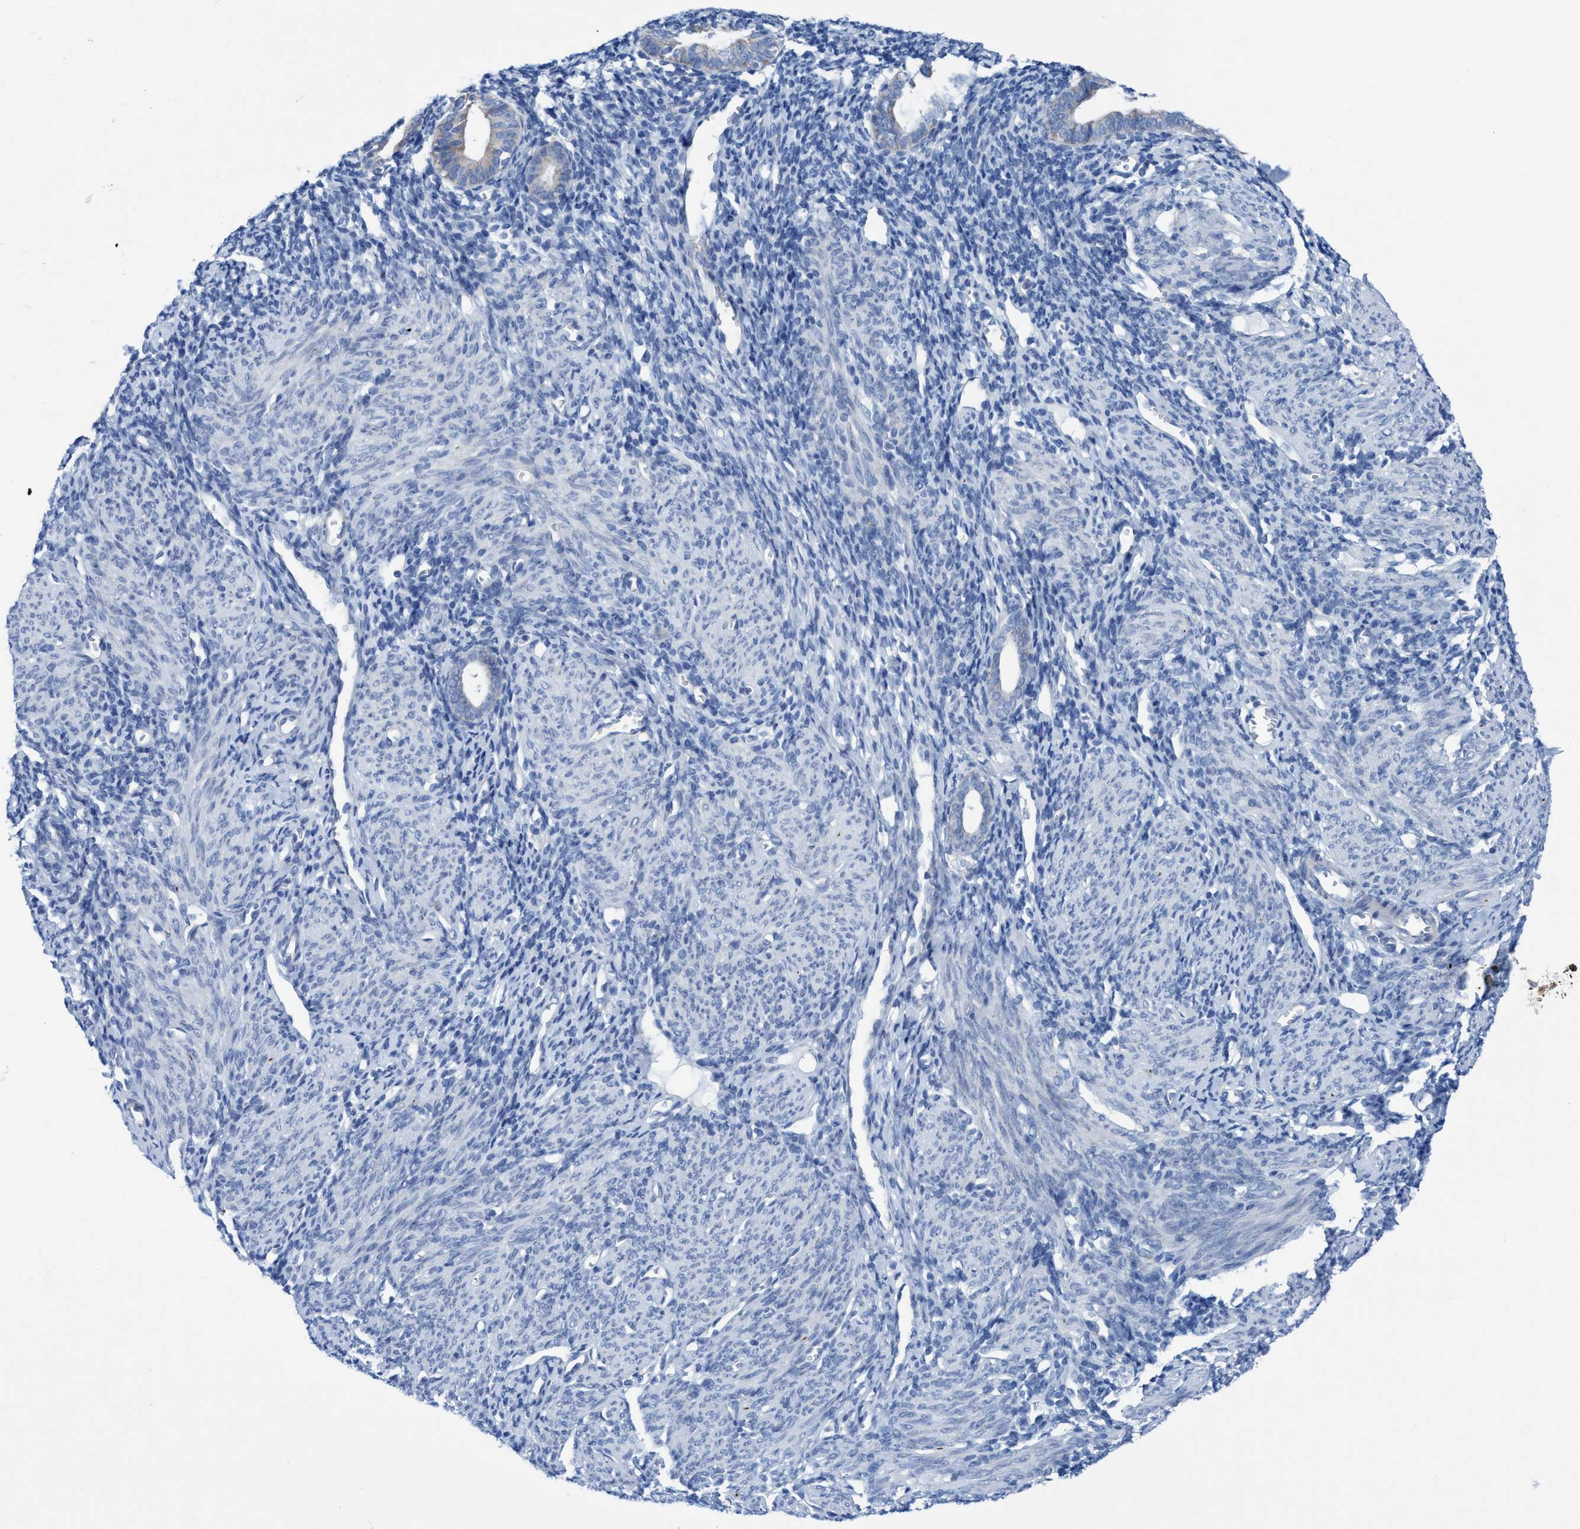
{"staining": {"intensity": "negative", "quantity": "none", "location": "none"}, "tissue": "endometrium", "cell_type": "Cells in endometrial stroma", "image_type": "normal", "snomed": [{"axis": "morphology", "description": "Normal tissue, NOS"}, {"axis": "morphology", "description": "Adenocarcinoma, NOS"}, {"axis": "topography", "description": "Endometrium"}], "caption": "IHC of normal endometrium reveals no expression in cells in endometrial stroma.", "gene": "RSAD1", "patient": {"sex": "female", "age": 57}}